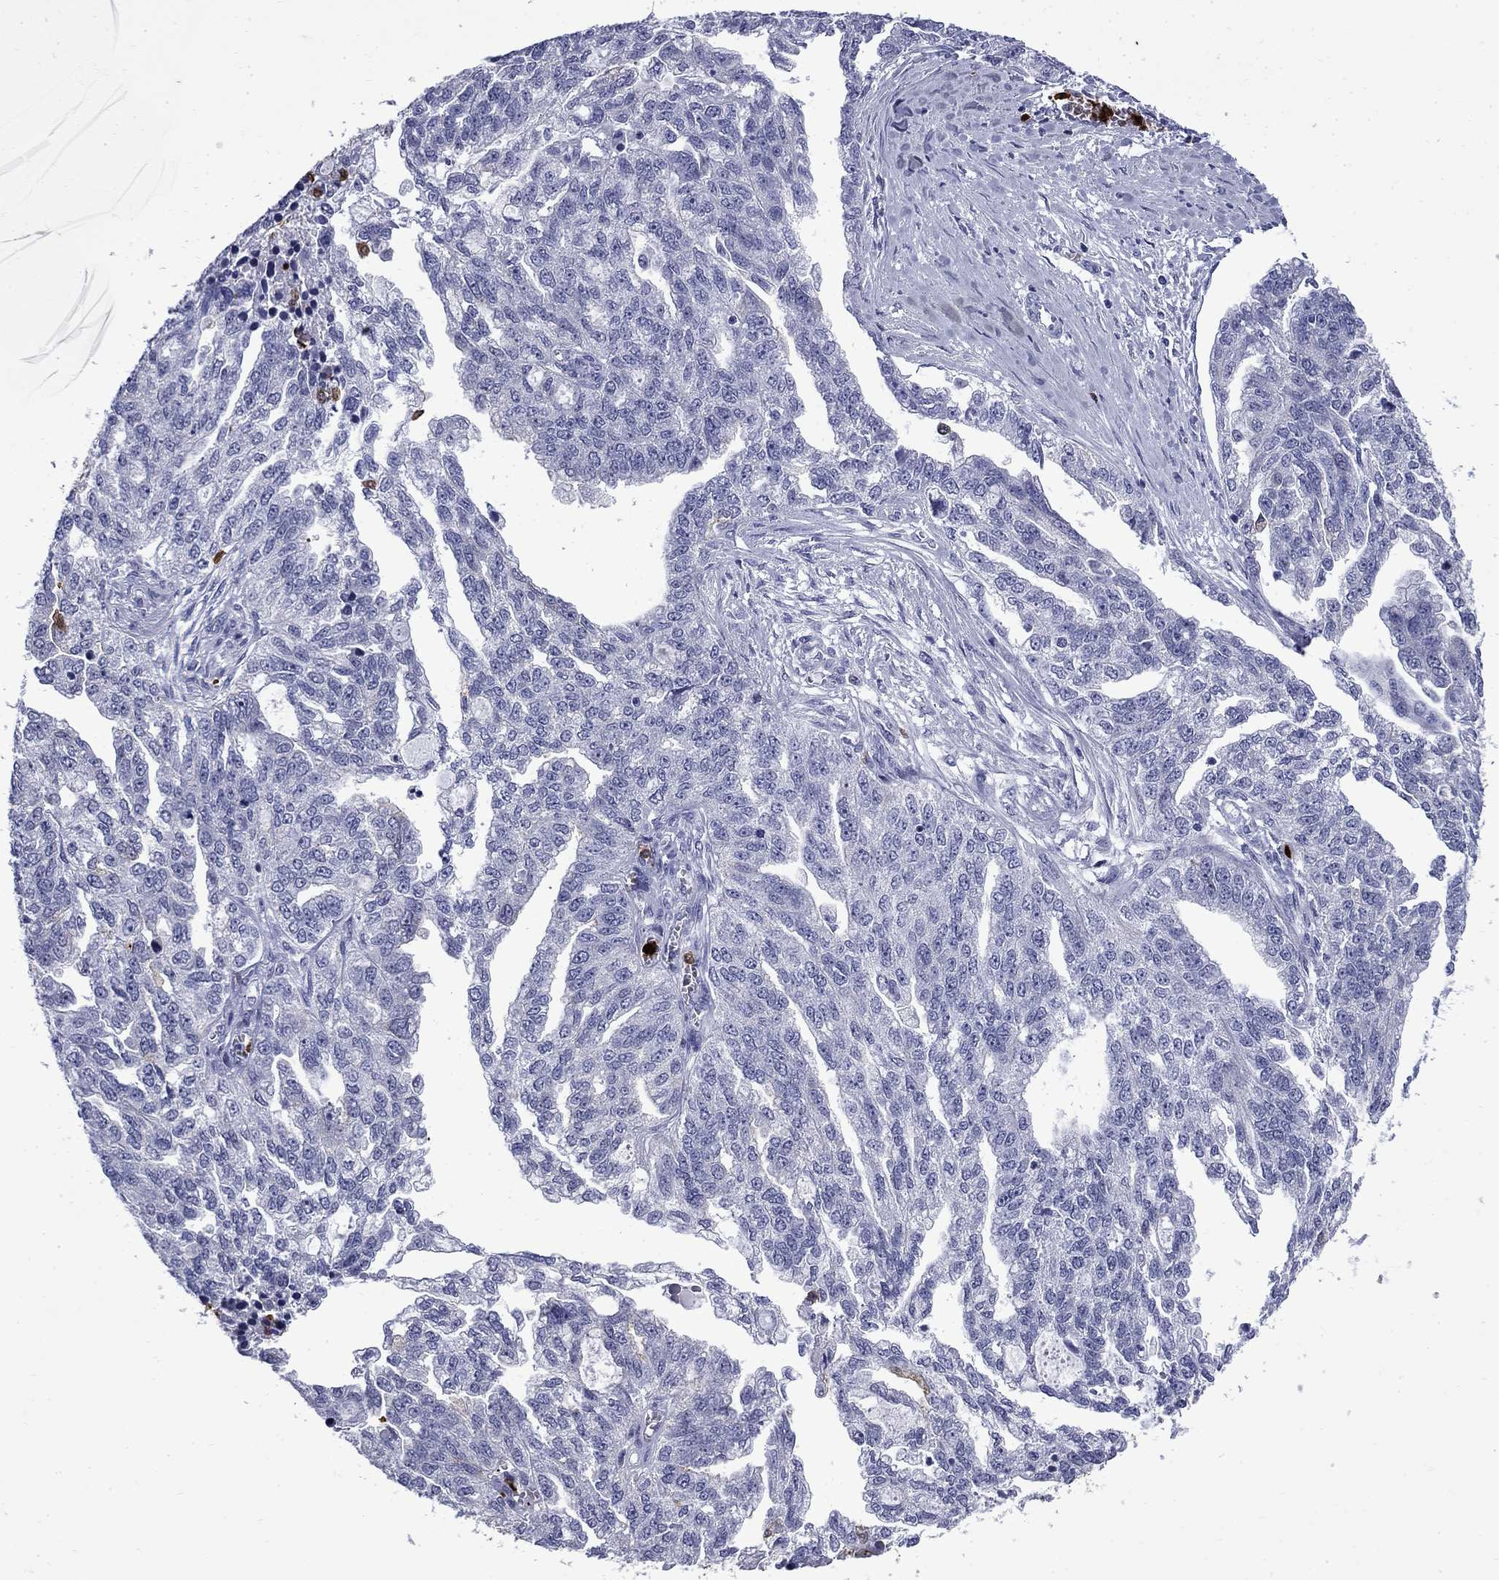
{"staining": {"intensity": "negative", "quantity": "none", "location": "none"}, "tissue": "ovarian cancer", "cell_type": "Tumor cells", "image_type": "cancer", "snomed": [{"axis": "morphology", "description": "Cystadenocarcinoma, serous, NOS"}, {"axis": "topography", "description": "Ovary"}], "caption": "Human ovarian cancer stained for a protein using IHC displays no expression in tumor cells.", "gene": "TRIM29", "patient": {"sex": "female", "age": 51}}